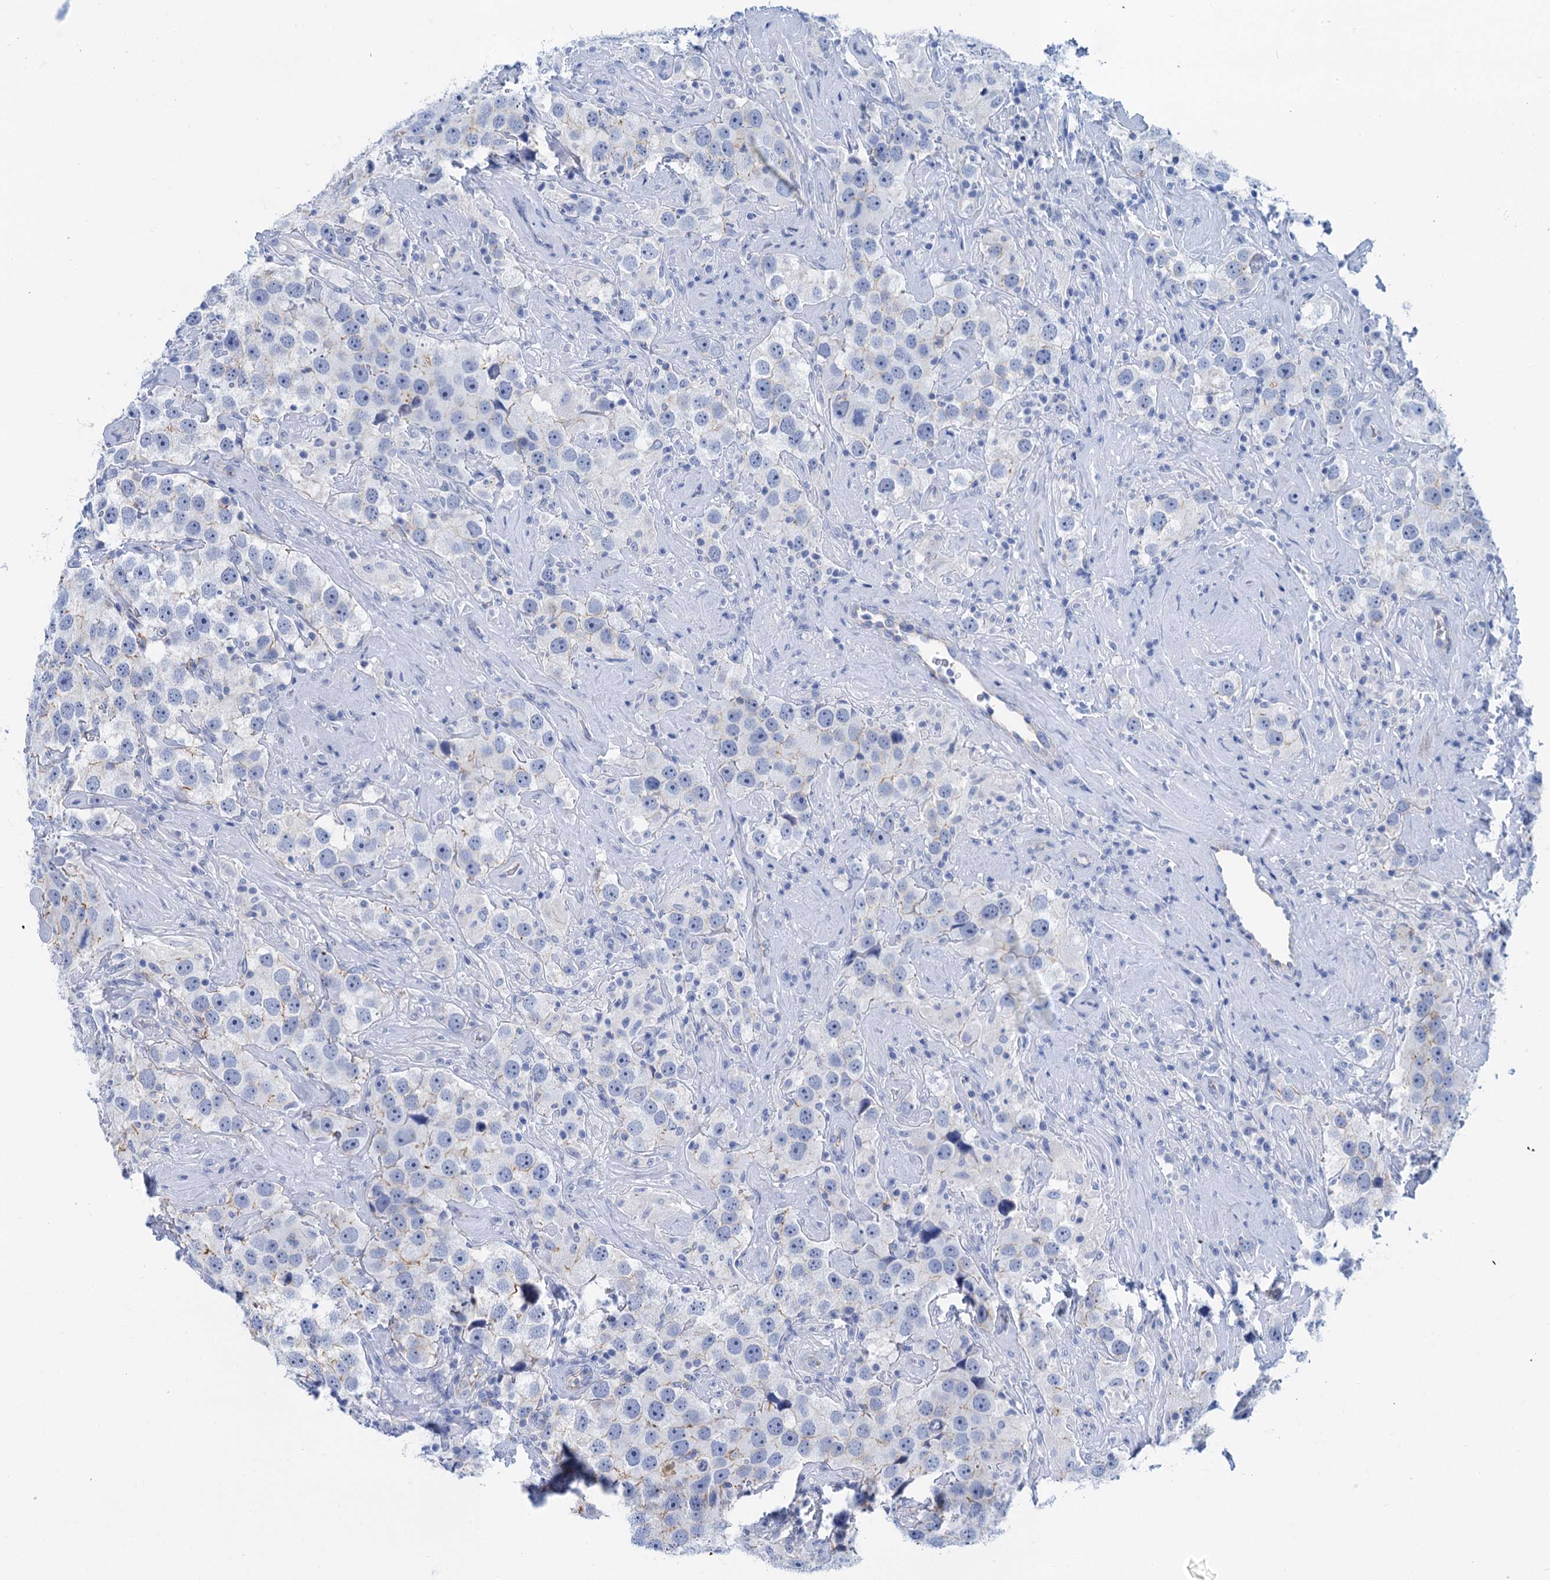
{"staining": {"intensity": "negative", "quantity": "none", "location": "none"}, "tissue": "testis cancer", "cell_type": "Tumor cells", "image_type": "cancer", "snomed": [{"axis": "morphology", "description": "Seminoma, NOS"}, {"axis": "topography", "description": "Testis"}], "caption": "Human seminoma (testis) stained for a protein using immunohistochemistry (IHC) exhibits no positivity in tumor cells.", "gene": "CALML5", "patient": {"sex": "male", "age": 49}}